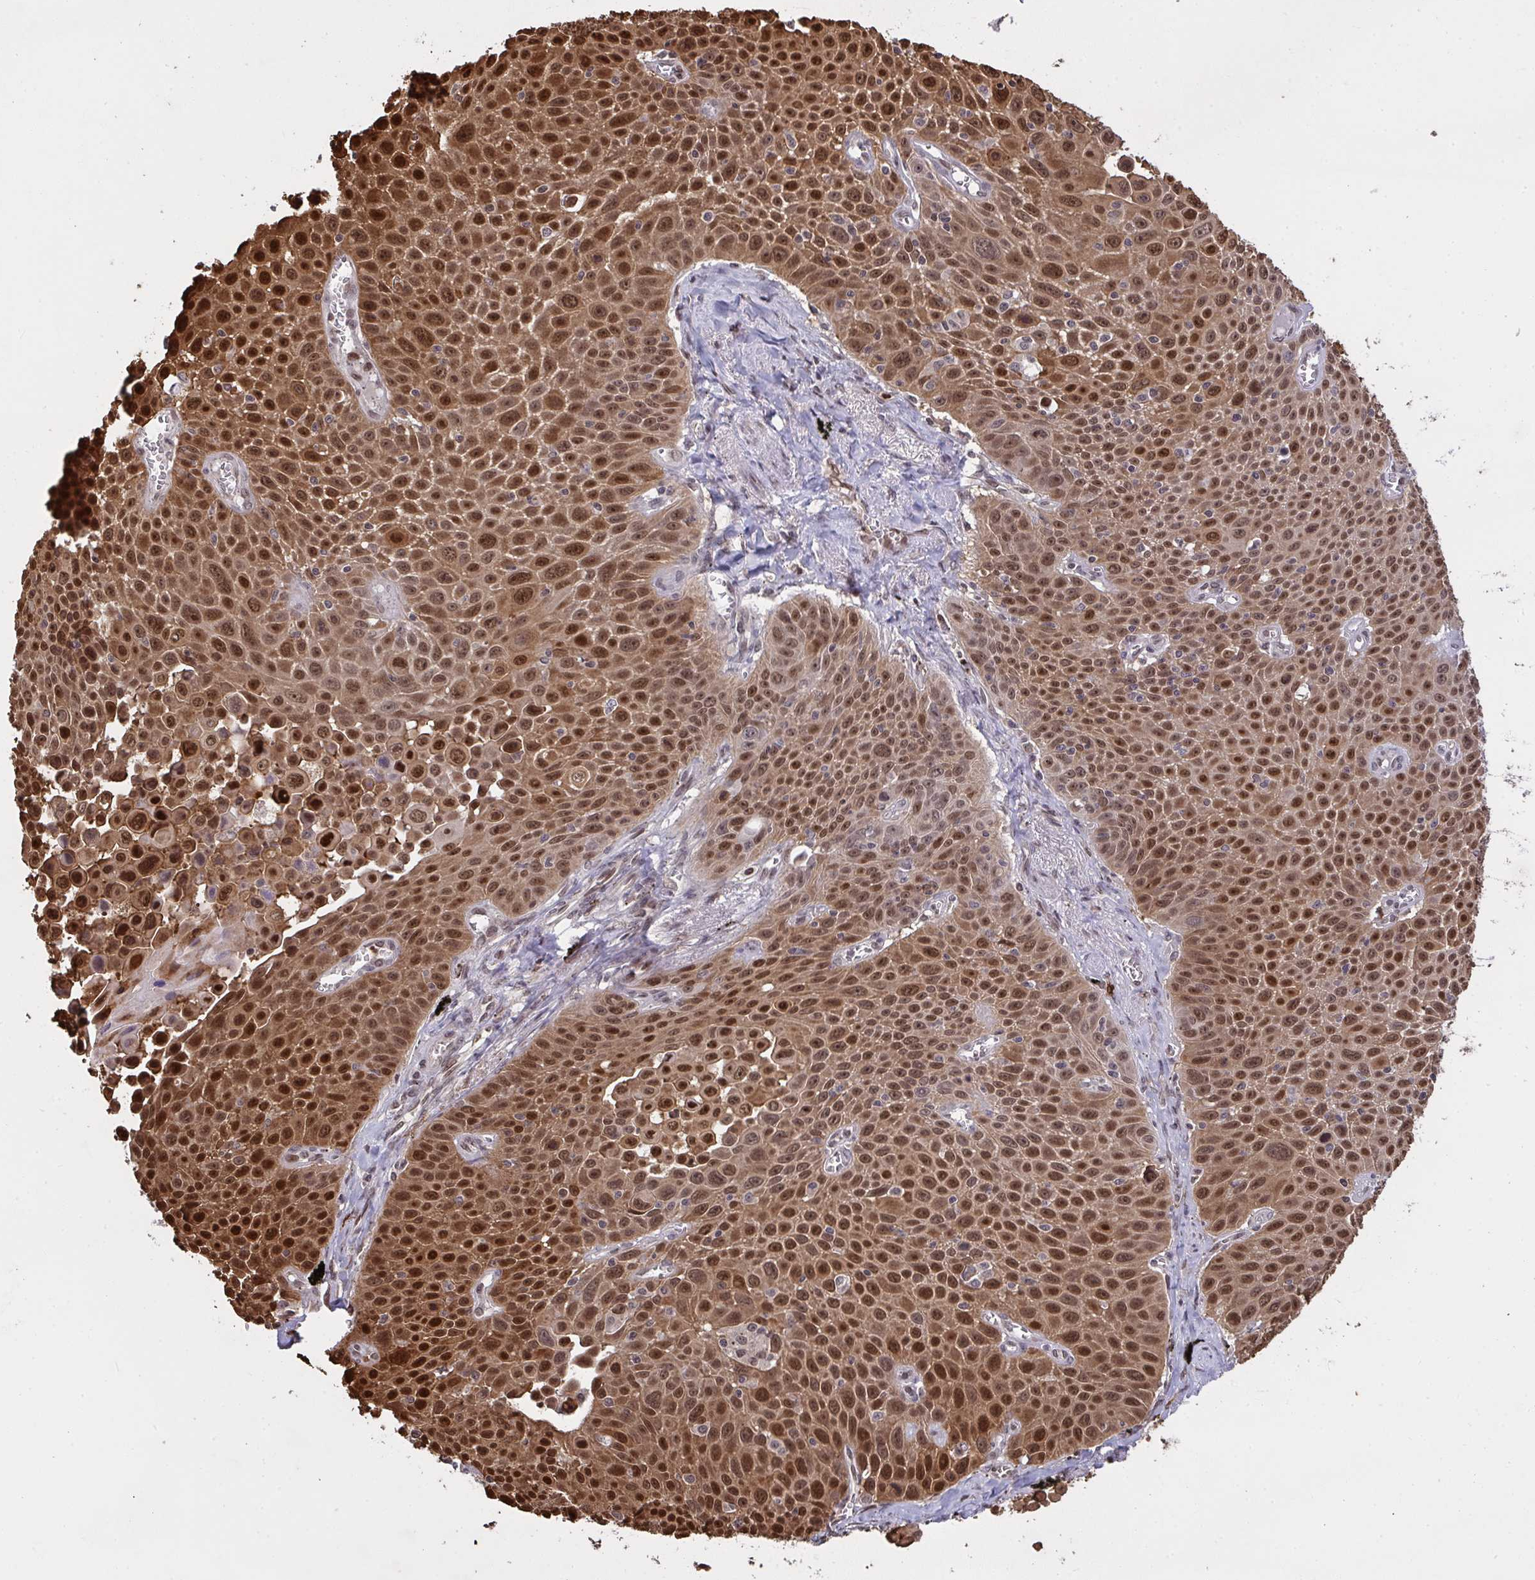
{"staining": {"intensity": "moderate", "quantity": "<25%", "location": "nuclear"}, "tissue": "lung cancer", "cell_type": "Tumor cells", "image_type": "cancer", "snomed": [{"axis": "morphology", "description": "Squamous cell carcinoma, NOS"}, {"axis": "morphology", "description": "Squamous cell carcinoma, metastatic, NOS"}, {"axis": "topography", "description": "Lymph node"}, {"axis": "topography", "description": "Lung"}], "caption": "There is low levels of moderate nuclear expression in tumor cells of lung metastatic squamous cell carcinoma, as demonstrated by immunohistochemical staining (brown color).", "gene": "UXT", "patient": {"sex": "female", "age": 62}}